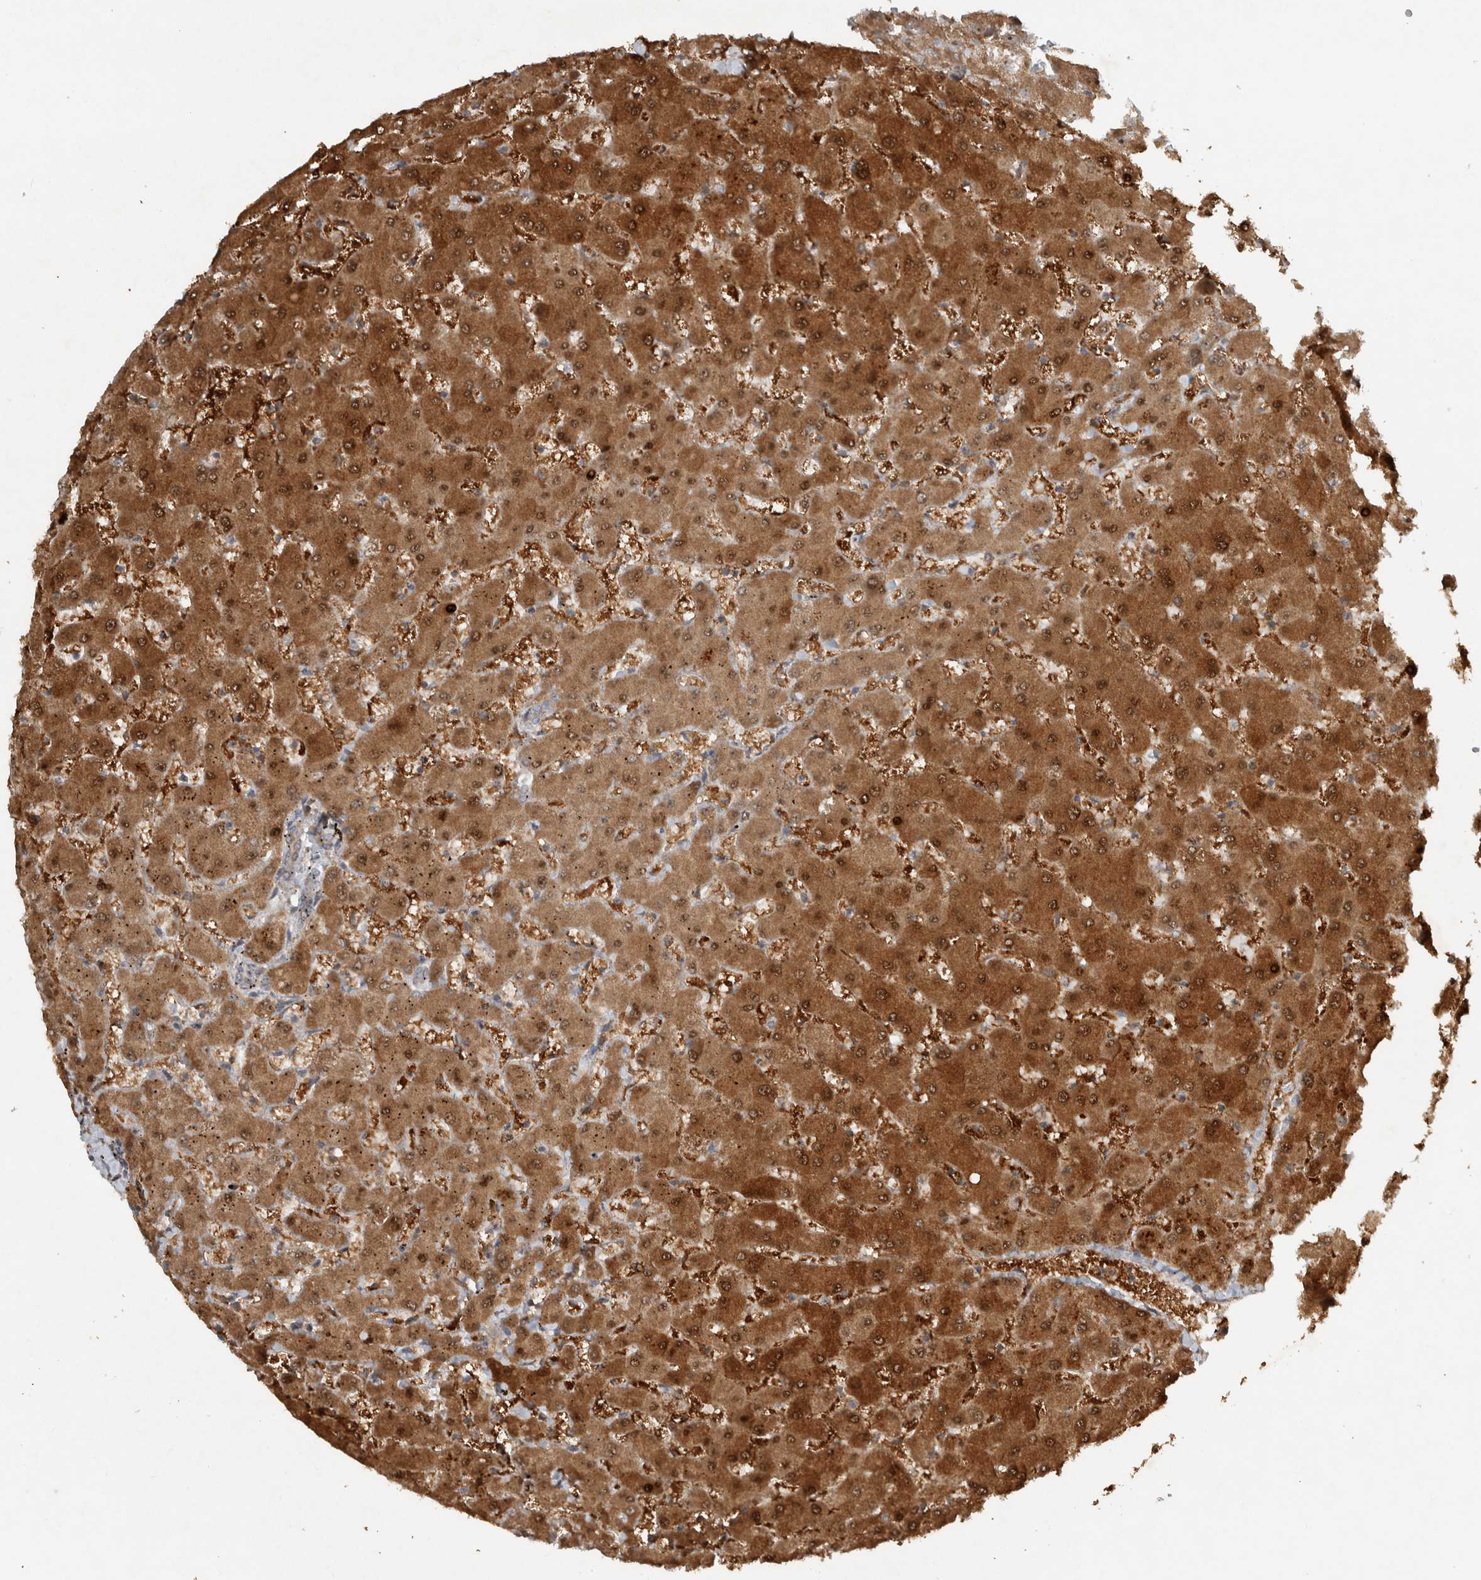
{"staining": {"intensity": "weak", "quantity": ">75%", "location": "cytoplasmic/membranous"}, "tissue": "liver", "cell_type": "Cholangiocytes", "image_type": "normal", "snomed": [{"axis": "morphology", "description": "Normal tissue, NOS"}, {"axis": "topography", "description": "Liver"}], "caption": "Liver stained for a protein reveals weak cytoplasmic/membranous positivity in cholangiocytes.", "gene": "GPR137B", "patient": {"sex": "female", "age": 63}}